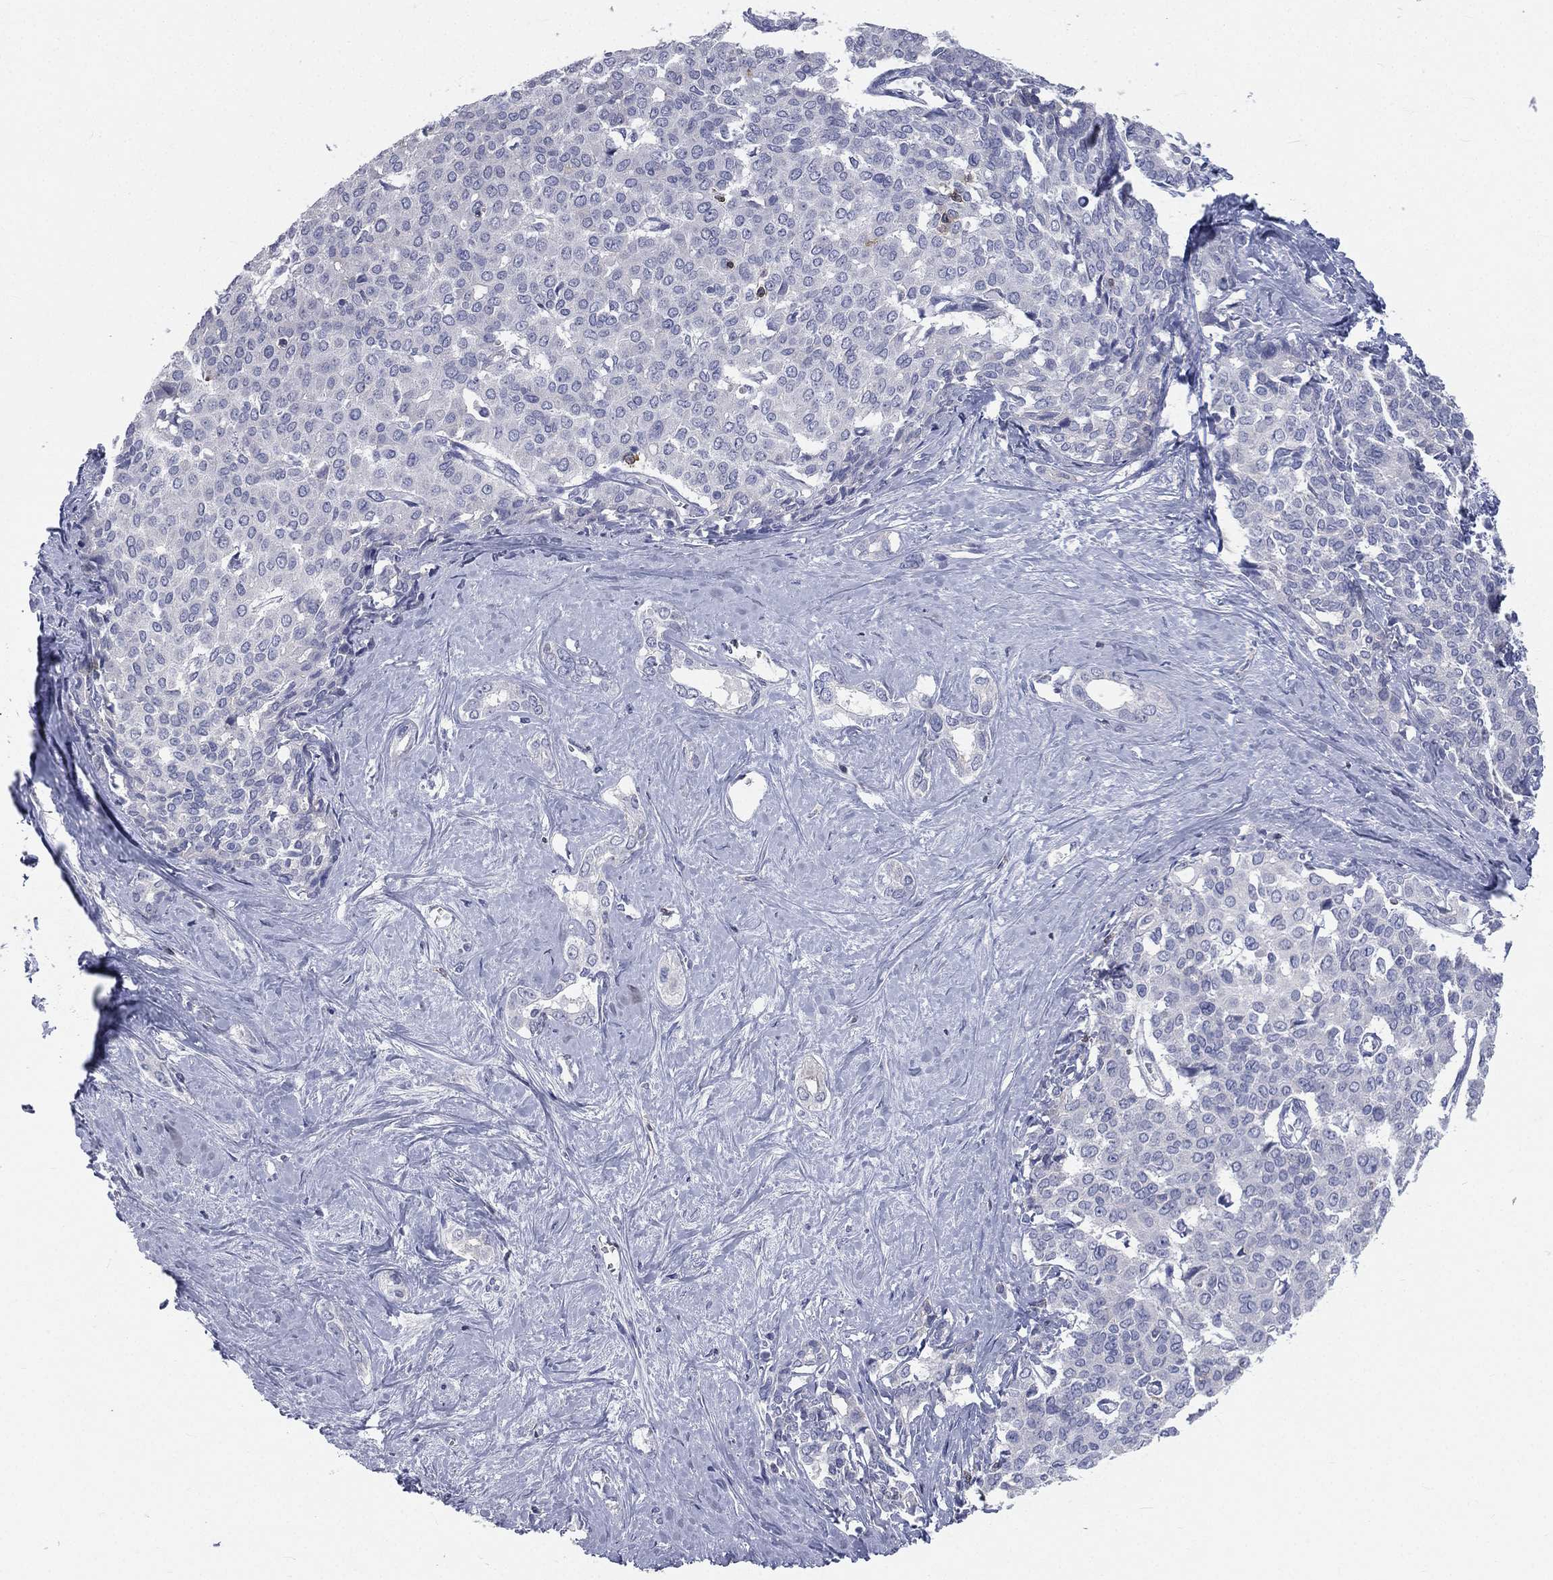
{"staining": {"intensity": "negative", "quantity": "none", "location": "none"}, "tissue": "liver cancer", "cell_type": "Tumor cells", "image_type": "cancer", "snomed": [{"axis": "morphology", "description": "Cholangiocarcinoma"}, {"axis": "topography", "description": "Liver"}], "caption": "A micrograph of liver cancer stained for a protein reveals no brown staining in tumor cells.", "gene": "CD3D", "patient": {"sex": "female", "age": 47}}